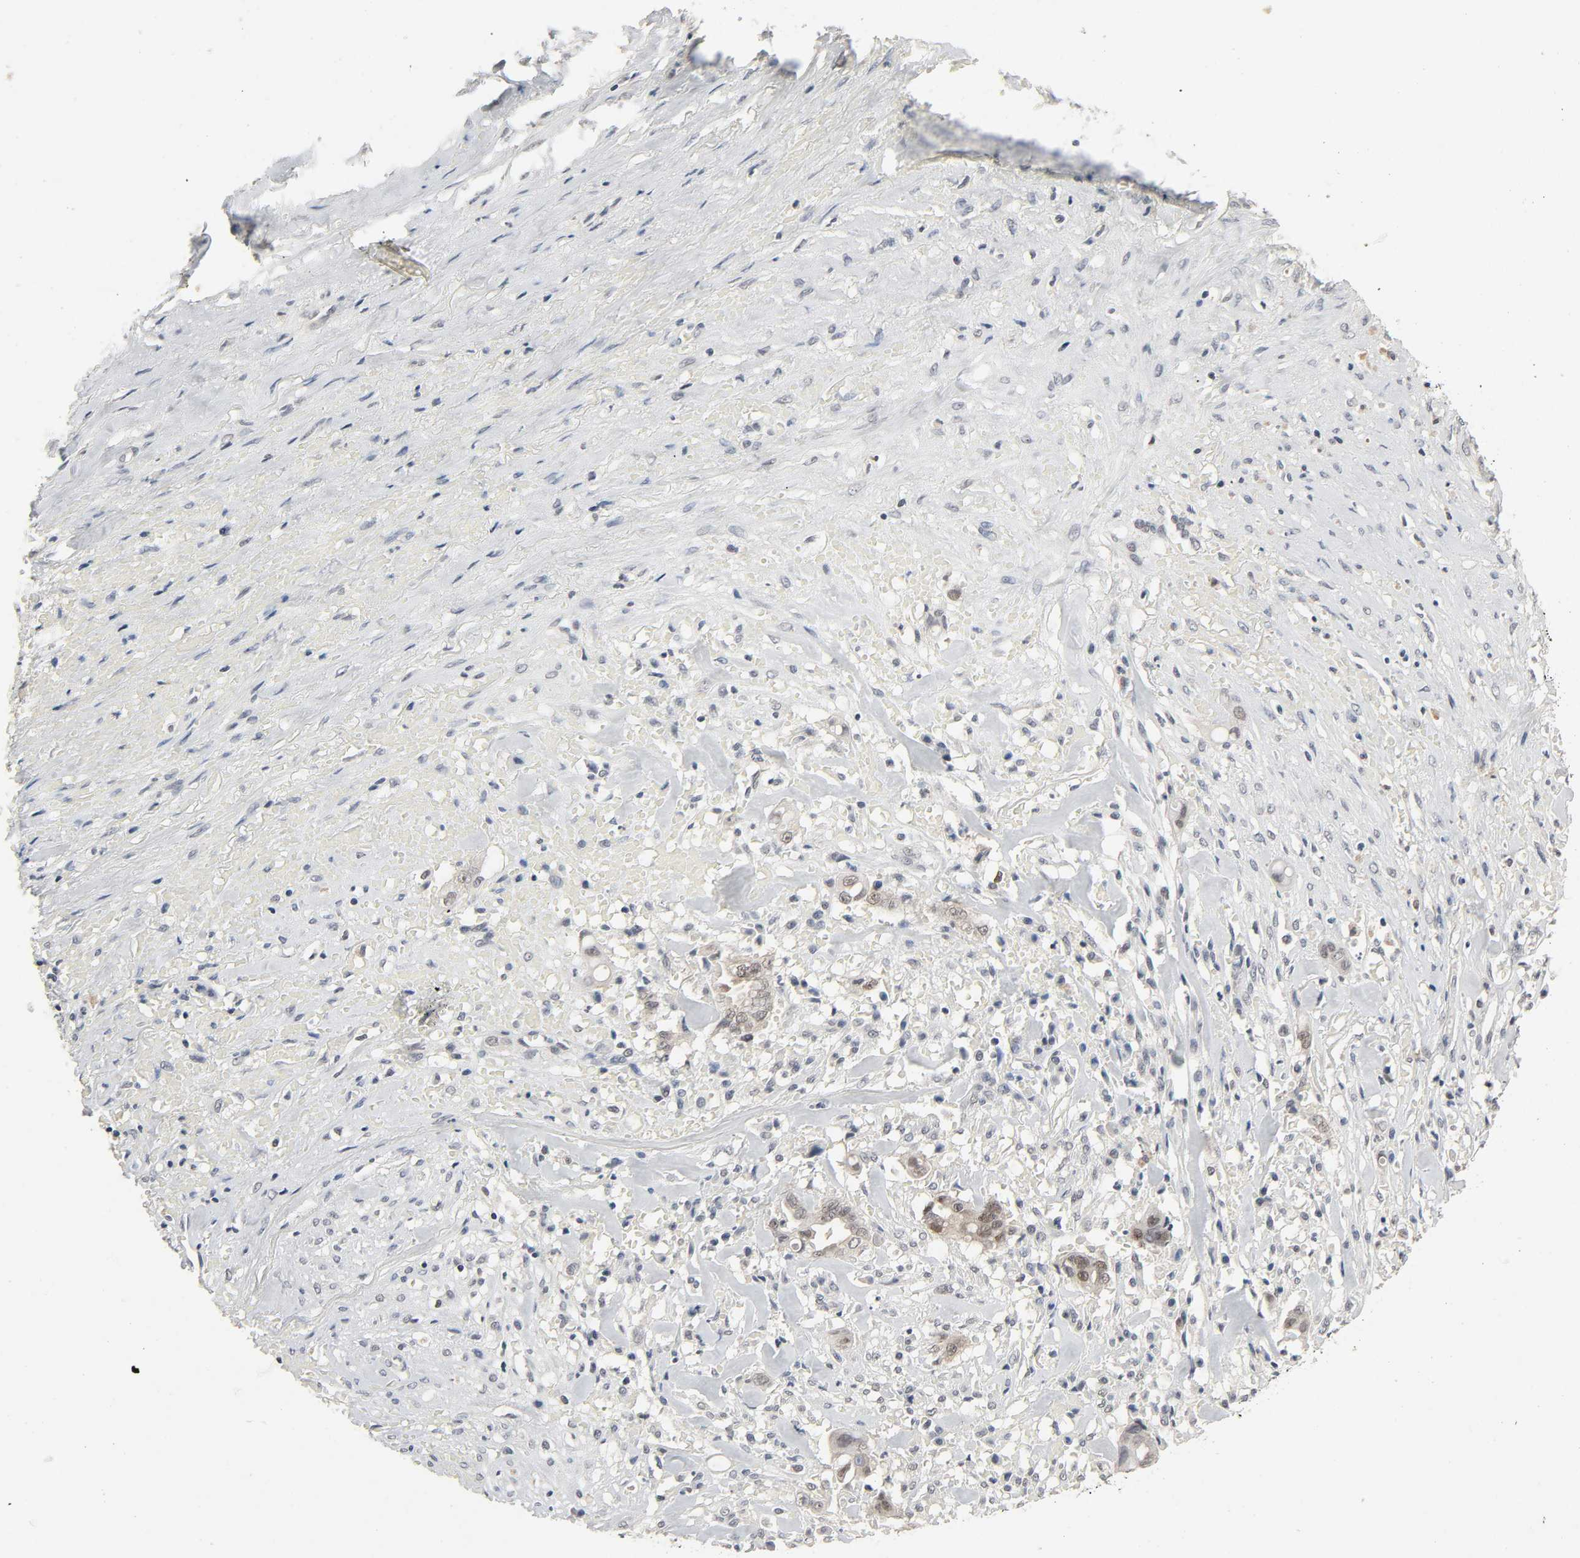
{"staining": {"intensity": "weak", "quantity": ">75%", "location": "cytoplasmic/membranous,nuclear"}, "tissue": "liver cancer", "cell_type": "Tumor cells", "image_type": "cancer", "snomed": [{"axis": "morphology", "description": "Cholangiocarcinoma"}, {"axis": "topography", "description": "Liver"}], "caption": "DAB (3,3'-diaminobenzidine) immunohistochemical staining of liver cancer exhibits weak cytoplasmic/membranous and nuclear protein expression in about >75% of tumor cells.", "gene": "MAPKAPK5", "patient": {"sex": "female", "age": 70}}